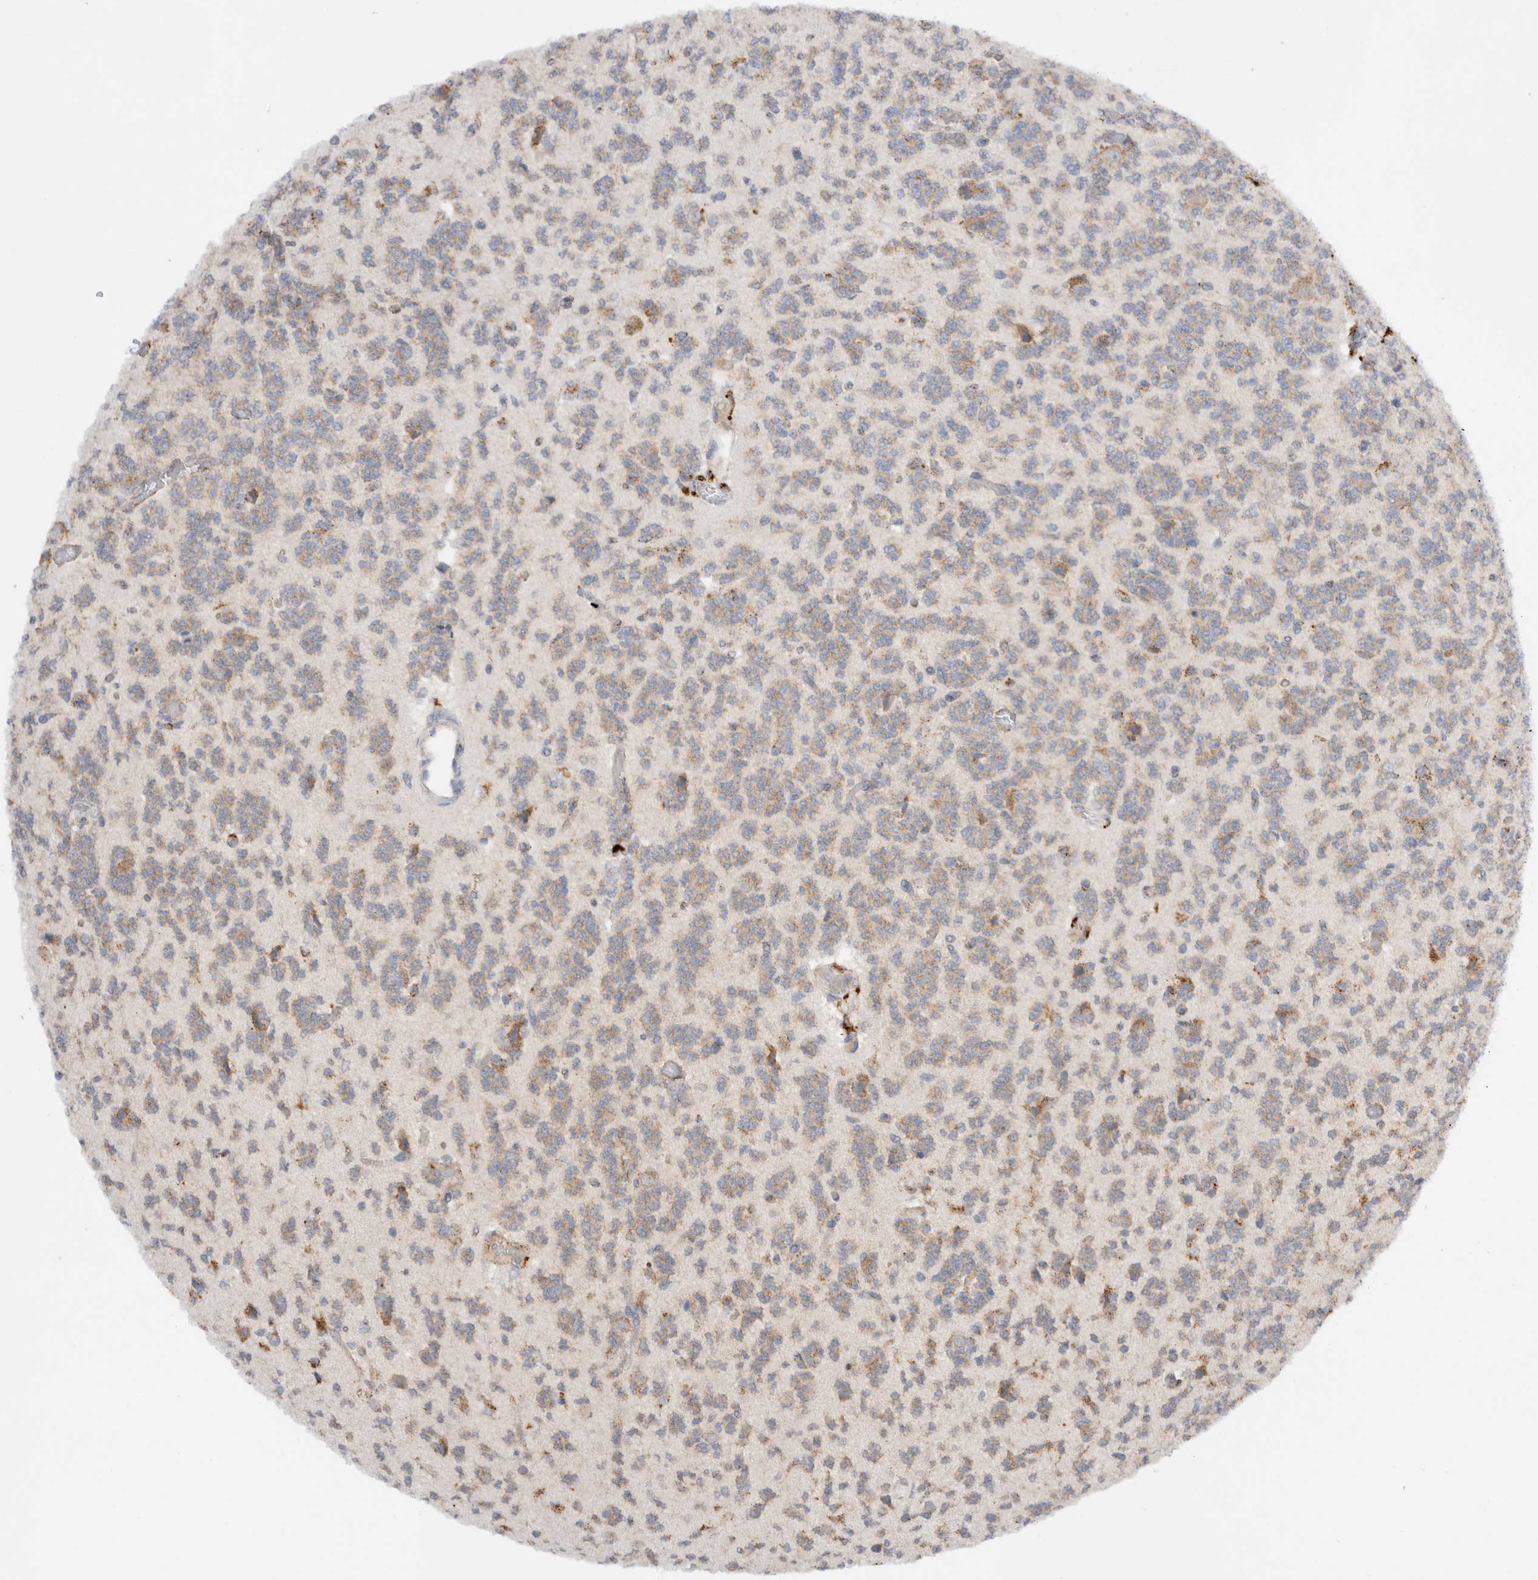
{"staining": {"intensity": "moderate", "quantity": "25%-75%", "location": "cytoplasmic/membranous"}, "tissue": "glioma", "cell_type": "Tumor cells", "image_type": "cancer", "snomed": [{"axis": "morphology", "description": "Glioma, malignant, Low grade"}, {"axis": "topography", "description": "Brain"}], "caption": "DAB (3,3'-diaminobenzidine) immunohistochemical staining of human malignant glioma (low-grade) exhibits moderate cytoplasmic/membranous protein positivity in approximately 25%-75% of tumor cells.", "gene": "GNS", "patient": {"sex": "male", "age": 38}}